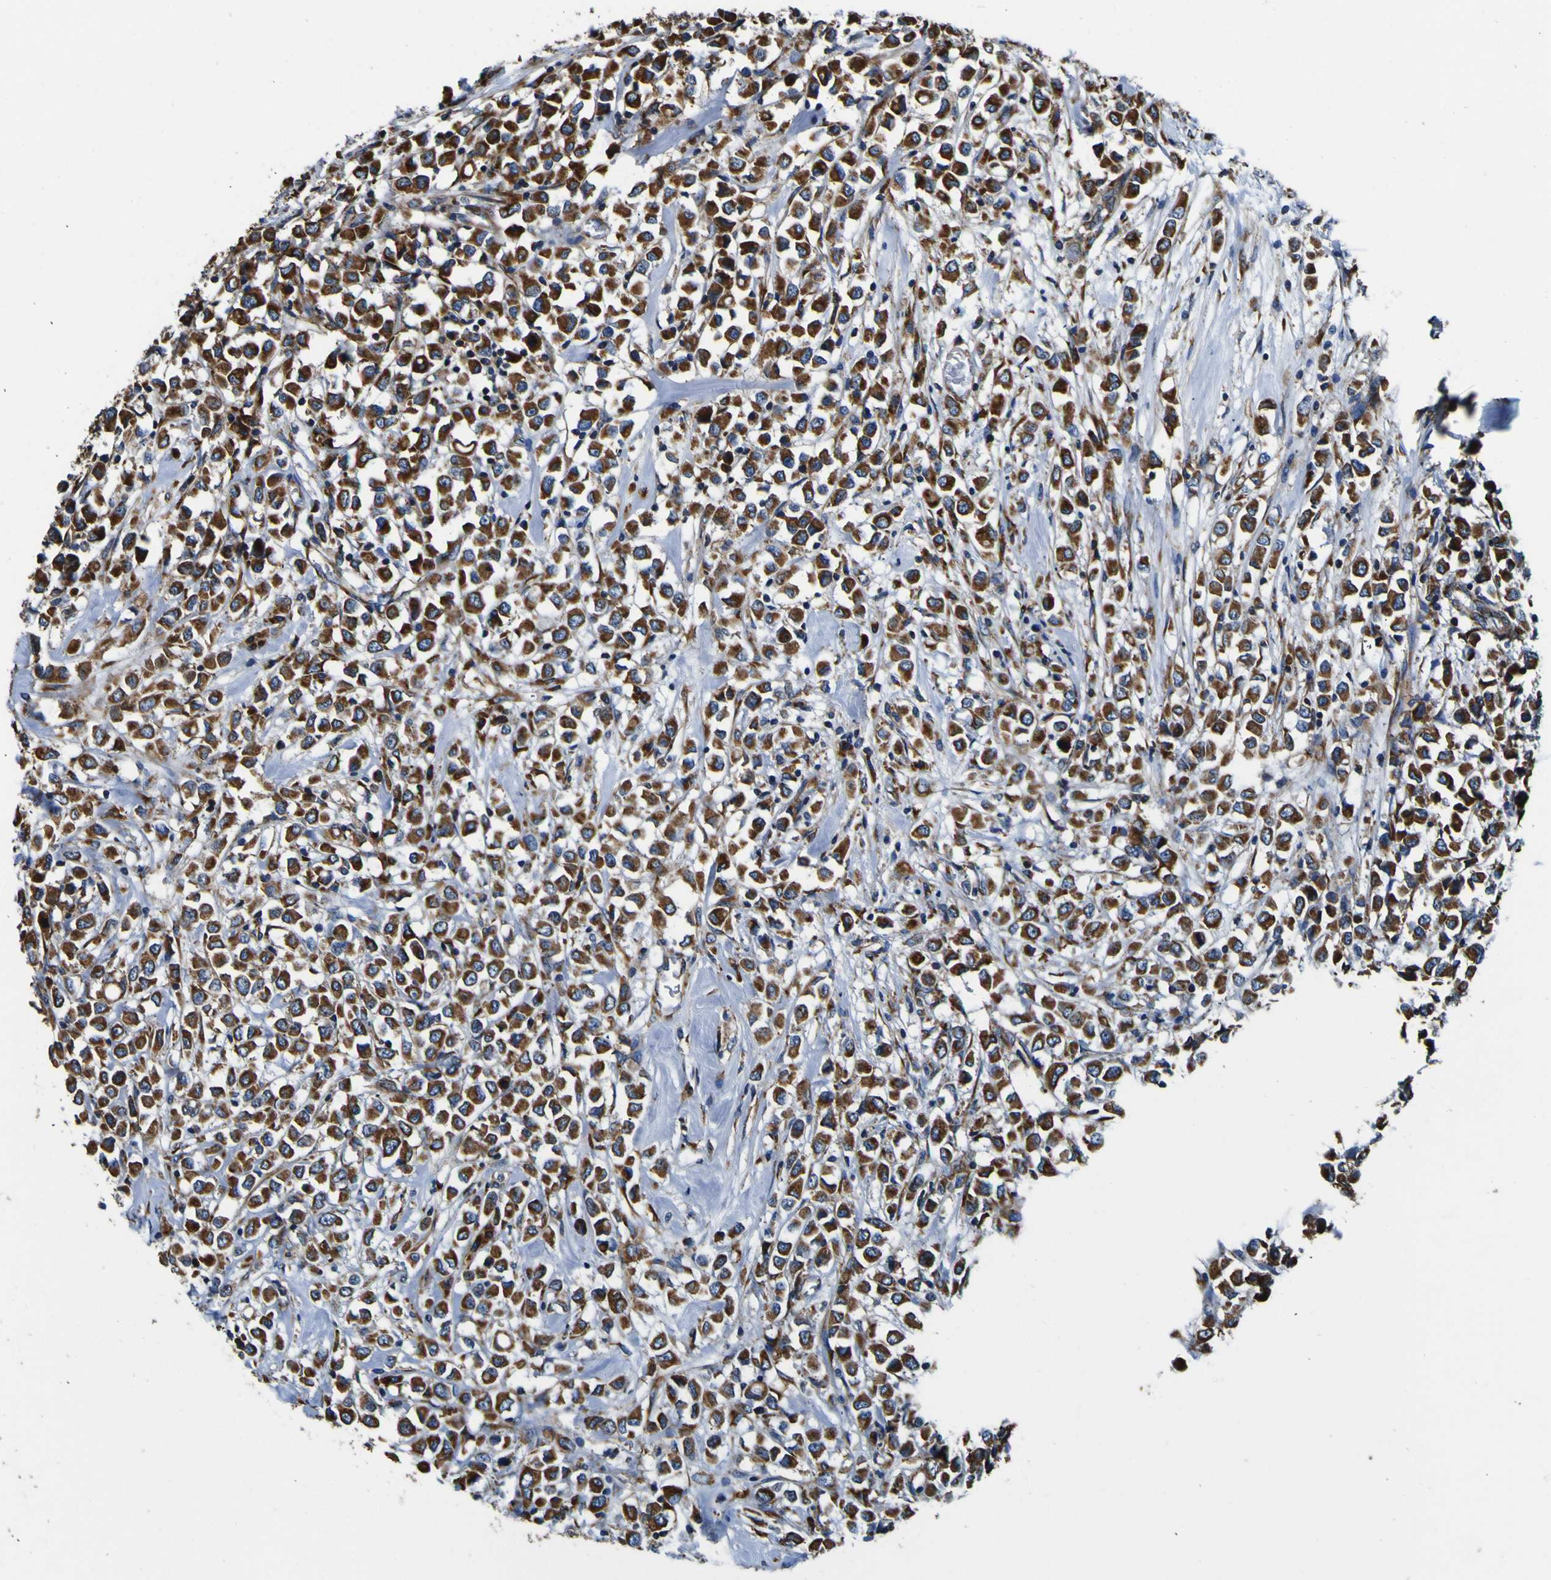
{"staining": {"intensity": "strong", "quantity": ">75%", "location": "cytoplasmic/membranous"}, "tissue": "breast cancer", "cell_type": "Tumor cells", "image_type": "cancer", "snomed": [{"axis": "morphology", "description": "Duct carcinoma"}, {"axis": "topography", "description": "Breast"}], "caption": "Immunohistochemical staining of human breast cancer (intraductal carcinoma) shows high levels of strong cytoplasmic/membranous expression in approximately >75% of tumor cells.", "gene": "INPP5A", "patient": {"sex": "female", "age": 61}}